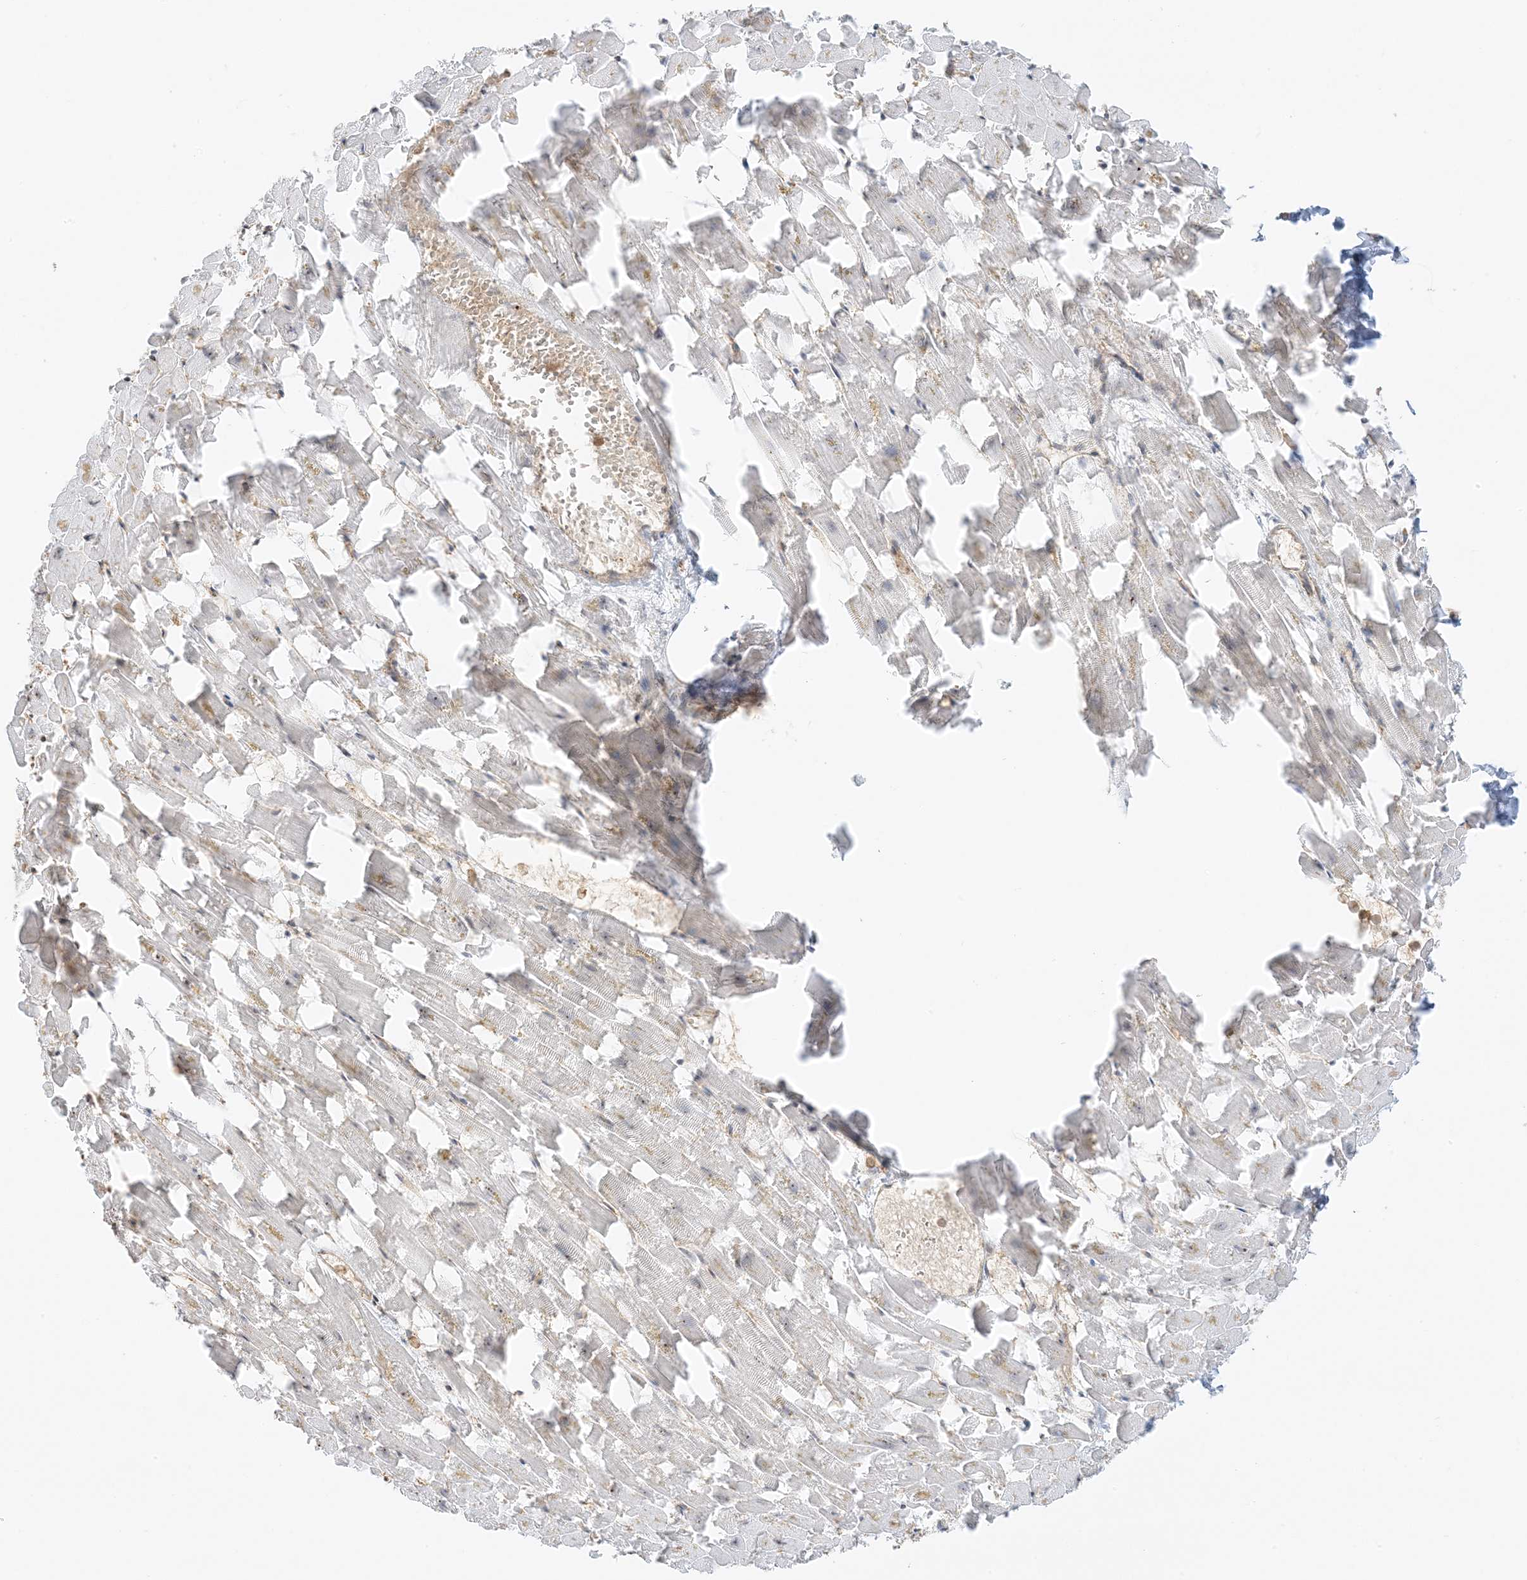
{"staining": {"intensity": "weak", "quantity": "<25%", "location": "nuclear"}, "tissue": "heart muscle", "cell_type": "Cardiomyocytes", "image_type": "normal", "snomed": [{"axis": "morphology", "description": "Normal tissue, NOS"}, {"axis": "topography", "description": "Heart"}], "caption": "Cardiomyocytes show no significant positivity in unremarkable heart muscle.", "gene": "UBAP2L", "patient": {"sex": "female", "age": 64}}